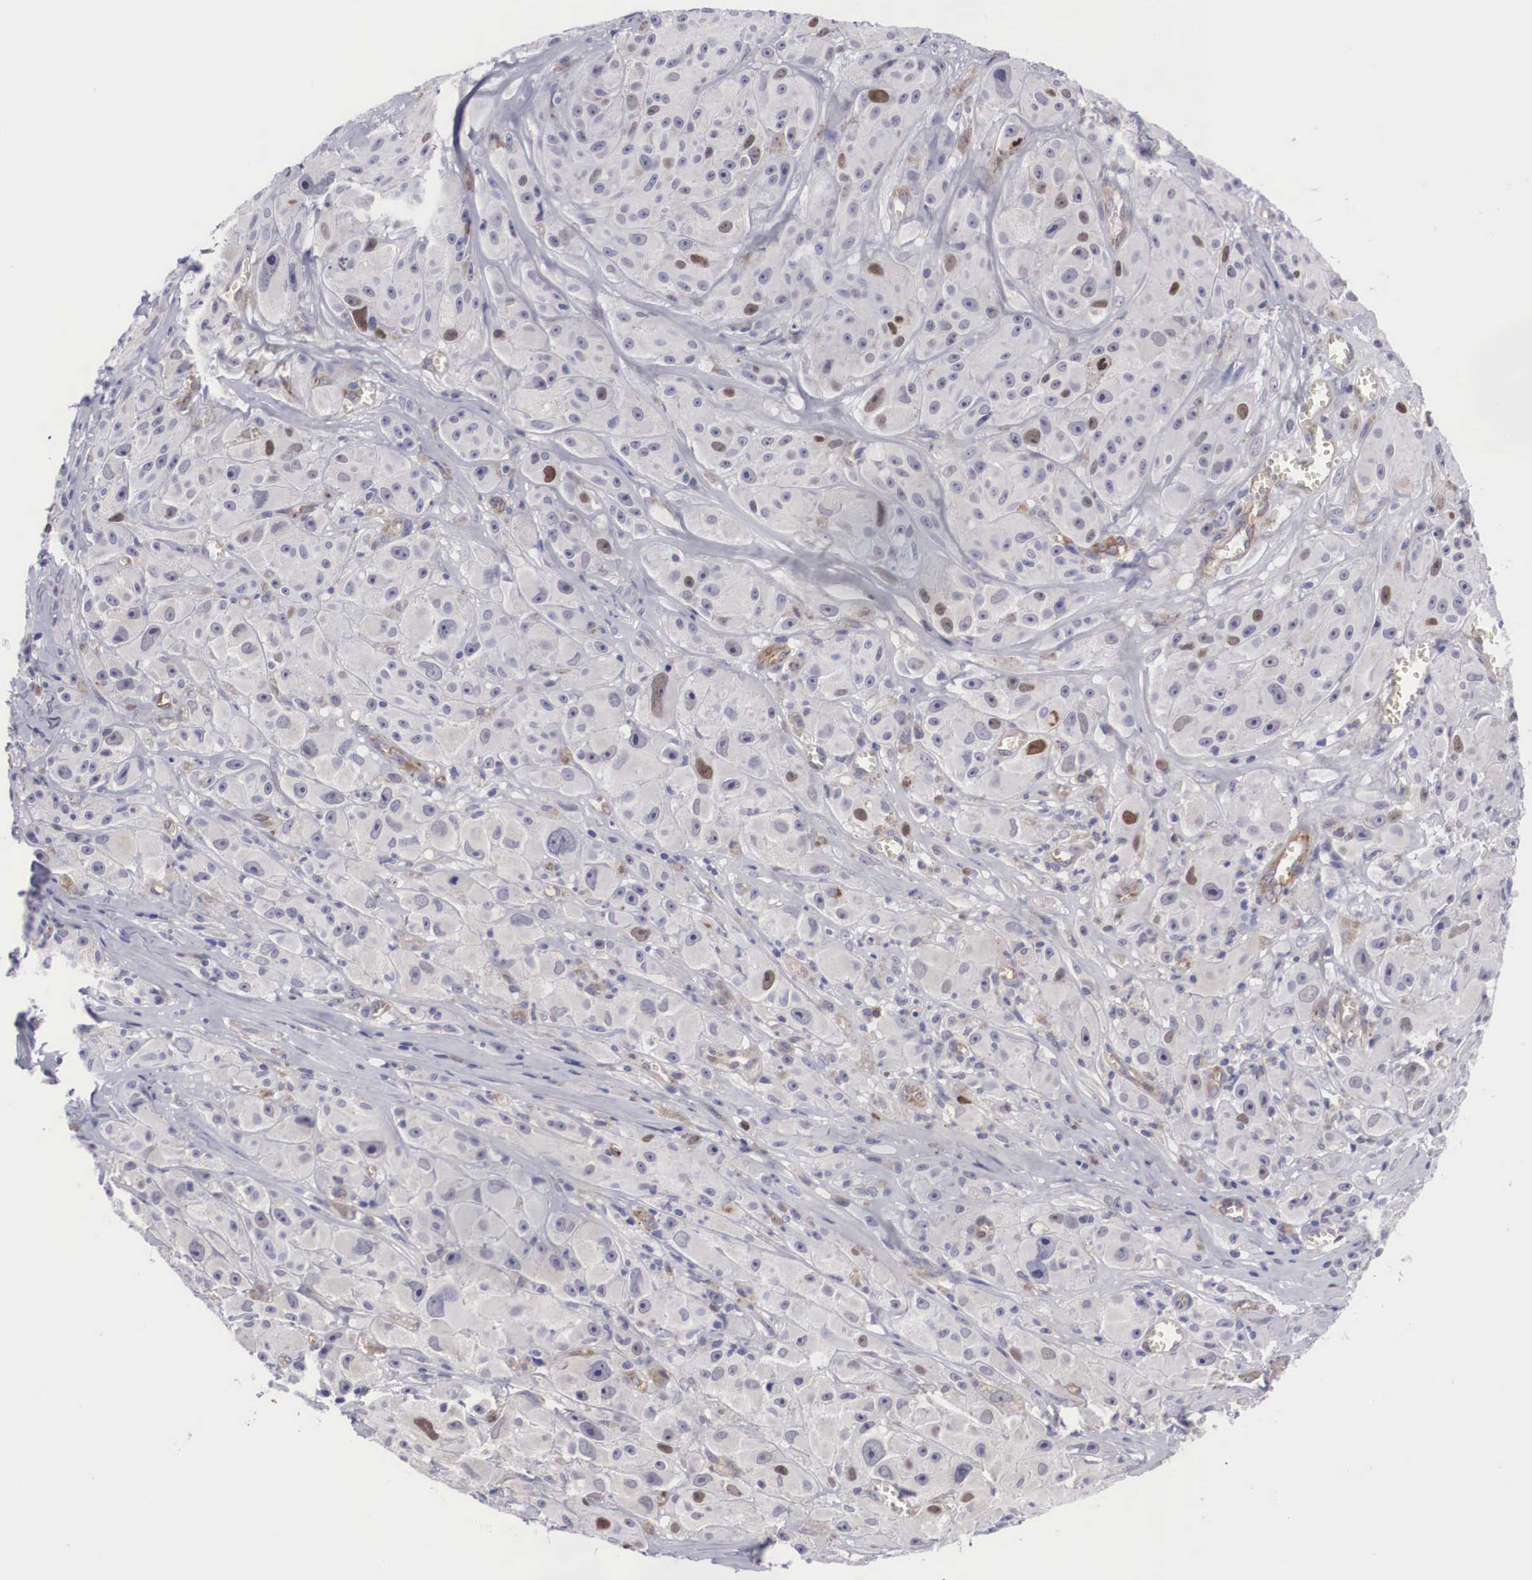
{"staining": {"intensity": "moderate", "quantity": "<25%", "location": "nuclear"}, "tissue": "melanoma", "cell_type": "Tumor cells", "image_type": "cancer", "snomed": [{"axis": "morphology", "description": "Malignant melanoma, NOS"}, {"axis": "topography", "description": "Skin"}], "caption": "Immunohistochemistry (IHC) histopathology image of neoplastic tissue: melanoma stained using immunohistochemistry shows low levels of moderate protein expression localized specifically in the nuclear of tumor cells, appearing as a nuclear brown color.", "gene": "MAST4", "patient": {"sex": "male", "age": 56}}